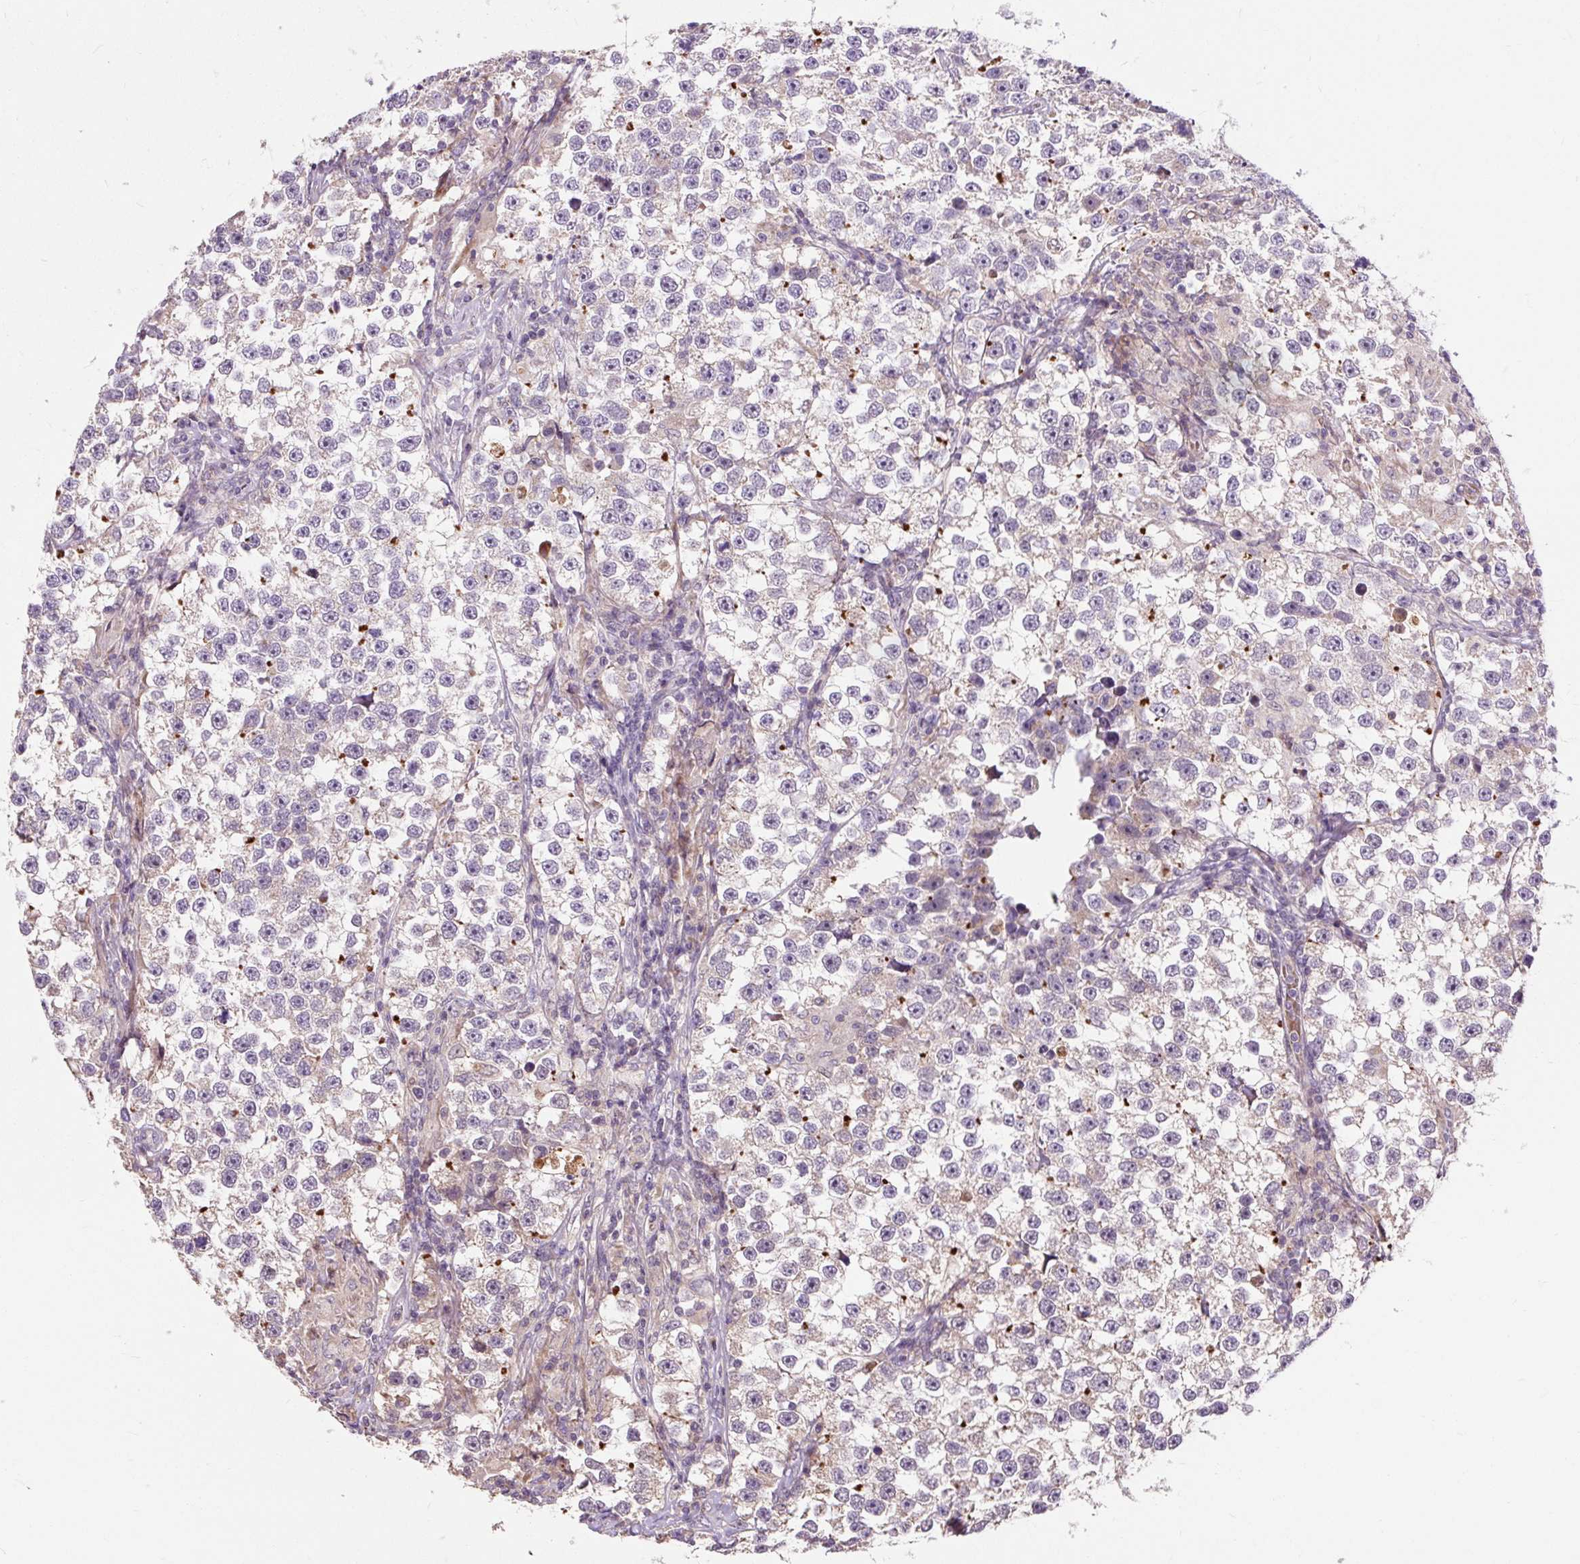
{"staining": {"intensity": "weak", "quantity": "<25%", "location": "cytoplasmic/membranous"}, "tissue": "testis cancer", "cell_type": "Tumor cells", "image_type": "cancer", "snomed": [{"axis": "morphology", "description": "Seminoma, NOS"}, {"axis": "topography", "description": "Testis"}], "caption": "Image shows no significant protein expression in tumor cells of seminoma (testis).", "gene": "PRIMPOL", "patient": {"sex": "male", "age": 46}}